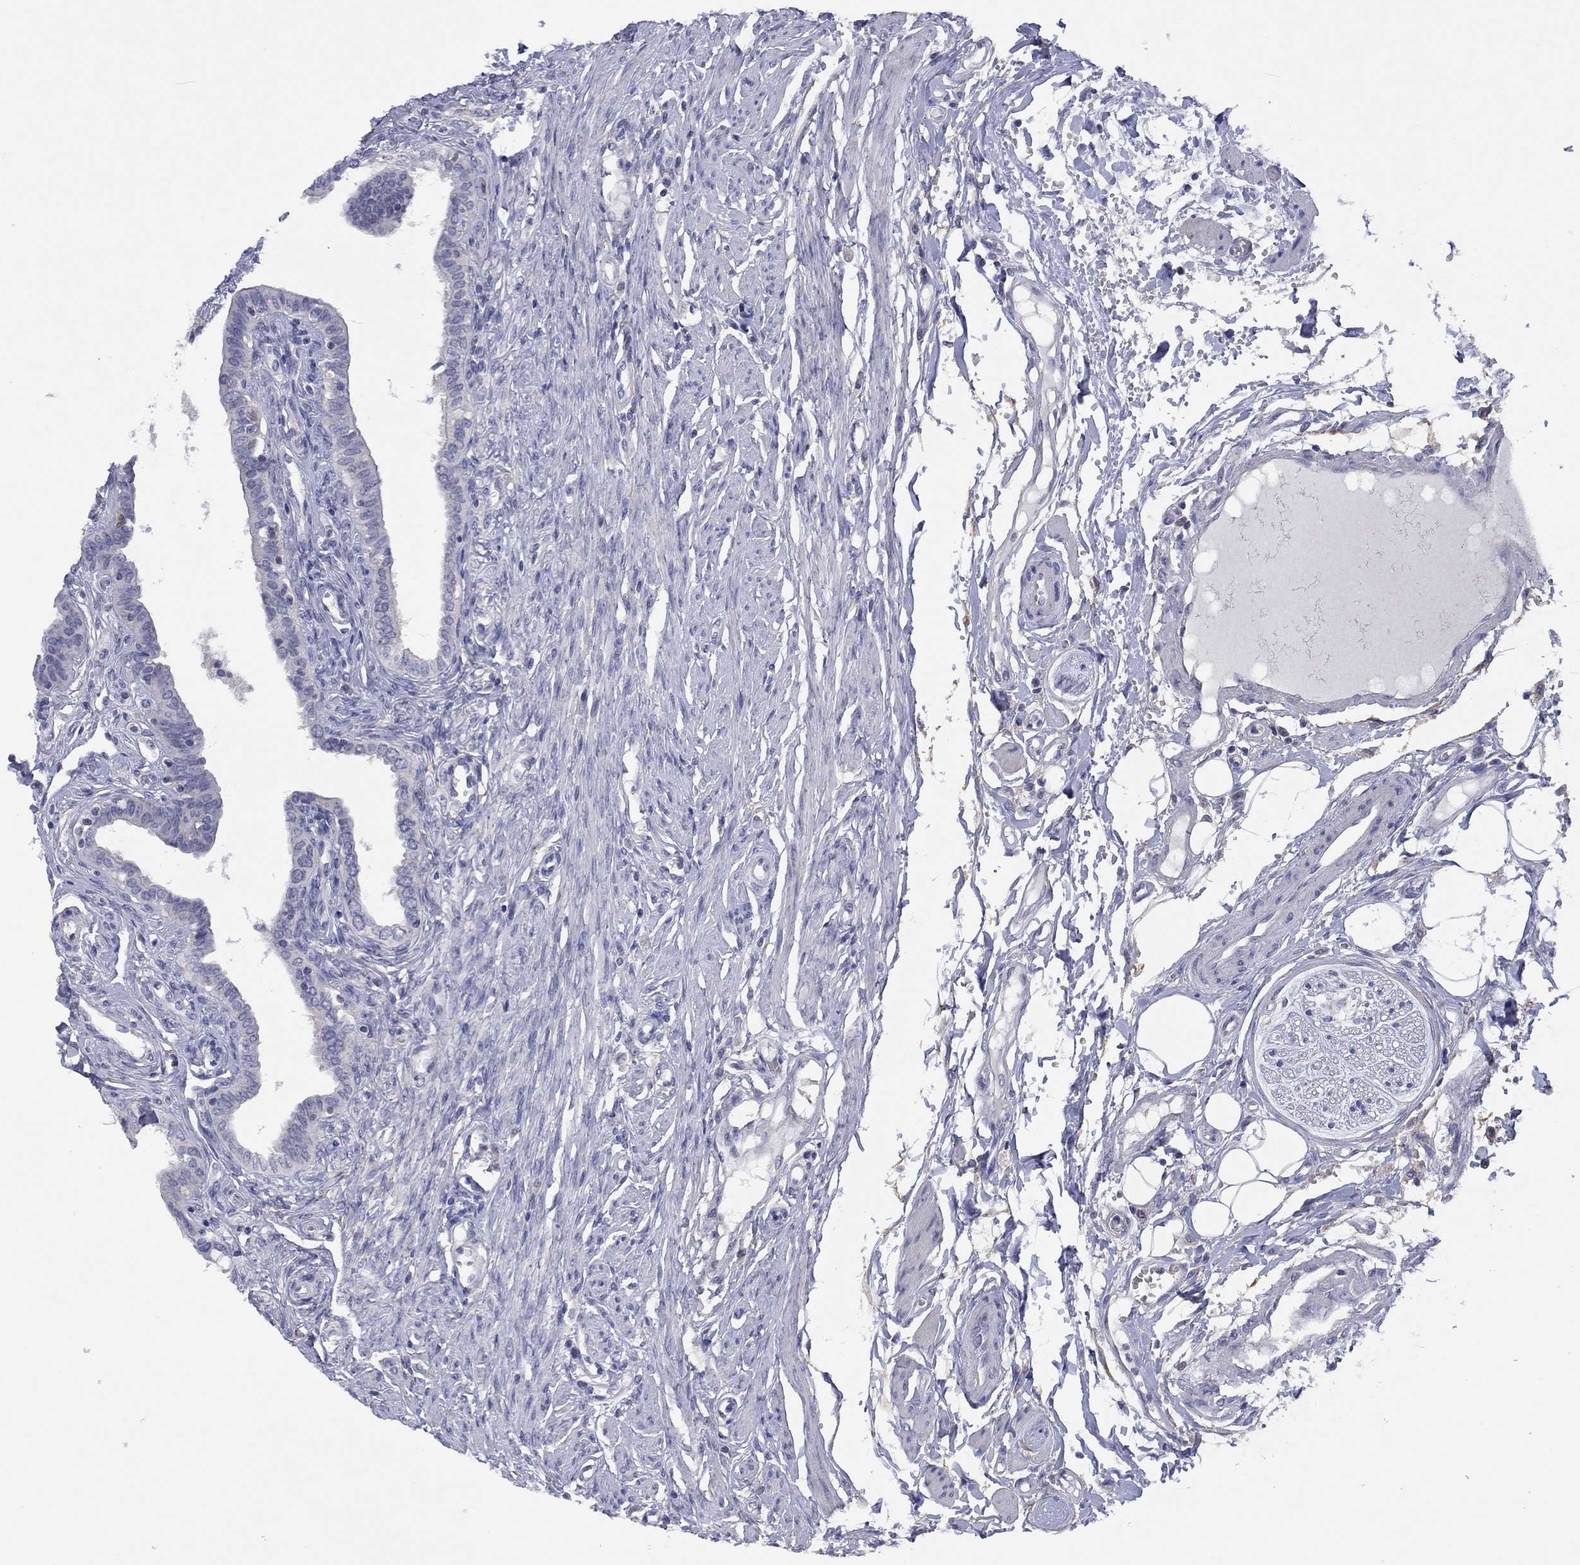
{"staining": {"intensity": "negative", "quantity": "none", "location": "none"}, "tissue": "fallopian tube", "cell_type": "Glandular cells", "image_type": "normal", "snomed": [{"axis": "morphology", "description": "Normal tissue, NOS"}, {"axis": "morphology", "description": "Carcinoma, endometroid"}, {"axis": "topography", "description": "Fallopian tube"}, {"axis": "topography", "description": "Ovary"}], "caption": "IHC photomicrograph of unremarkable fallopian tube: fallopian tube stained with DAB exhibits no significant protein positivity in glandular cells. The staining is performed using DAB (3,3'-diaminobenzidine) brown chromogen with nuclei counter-stained in using hematoxylin.", "gene": "CYP2B6", "patient": {"sex": "female", "age": 42}}